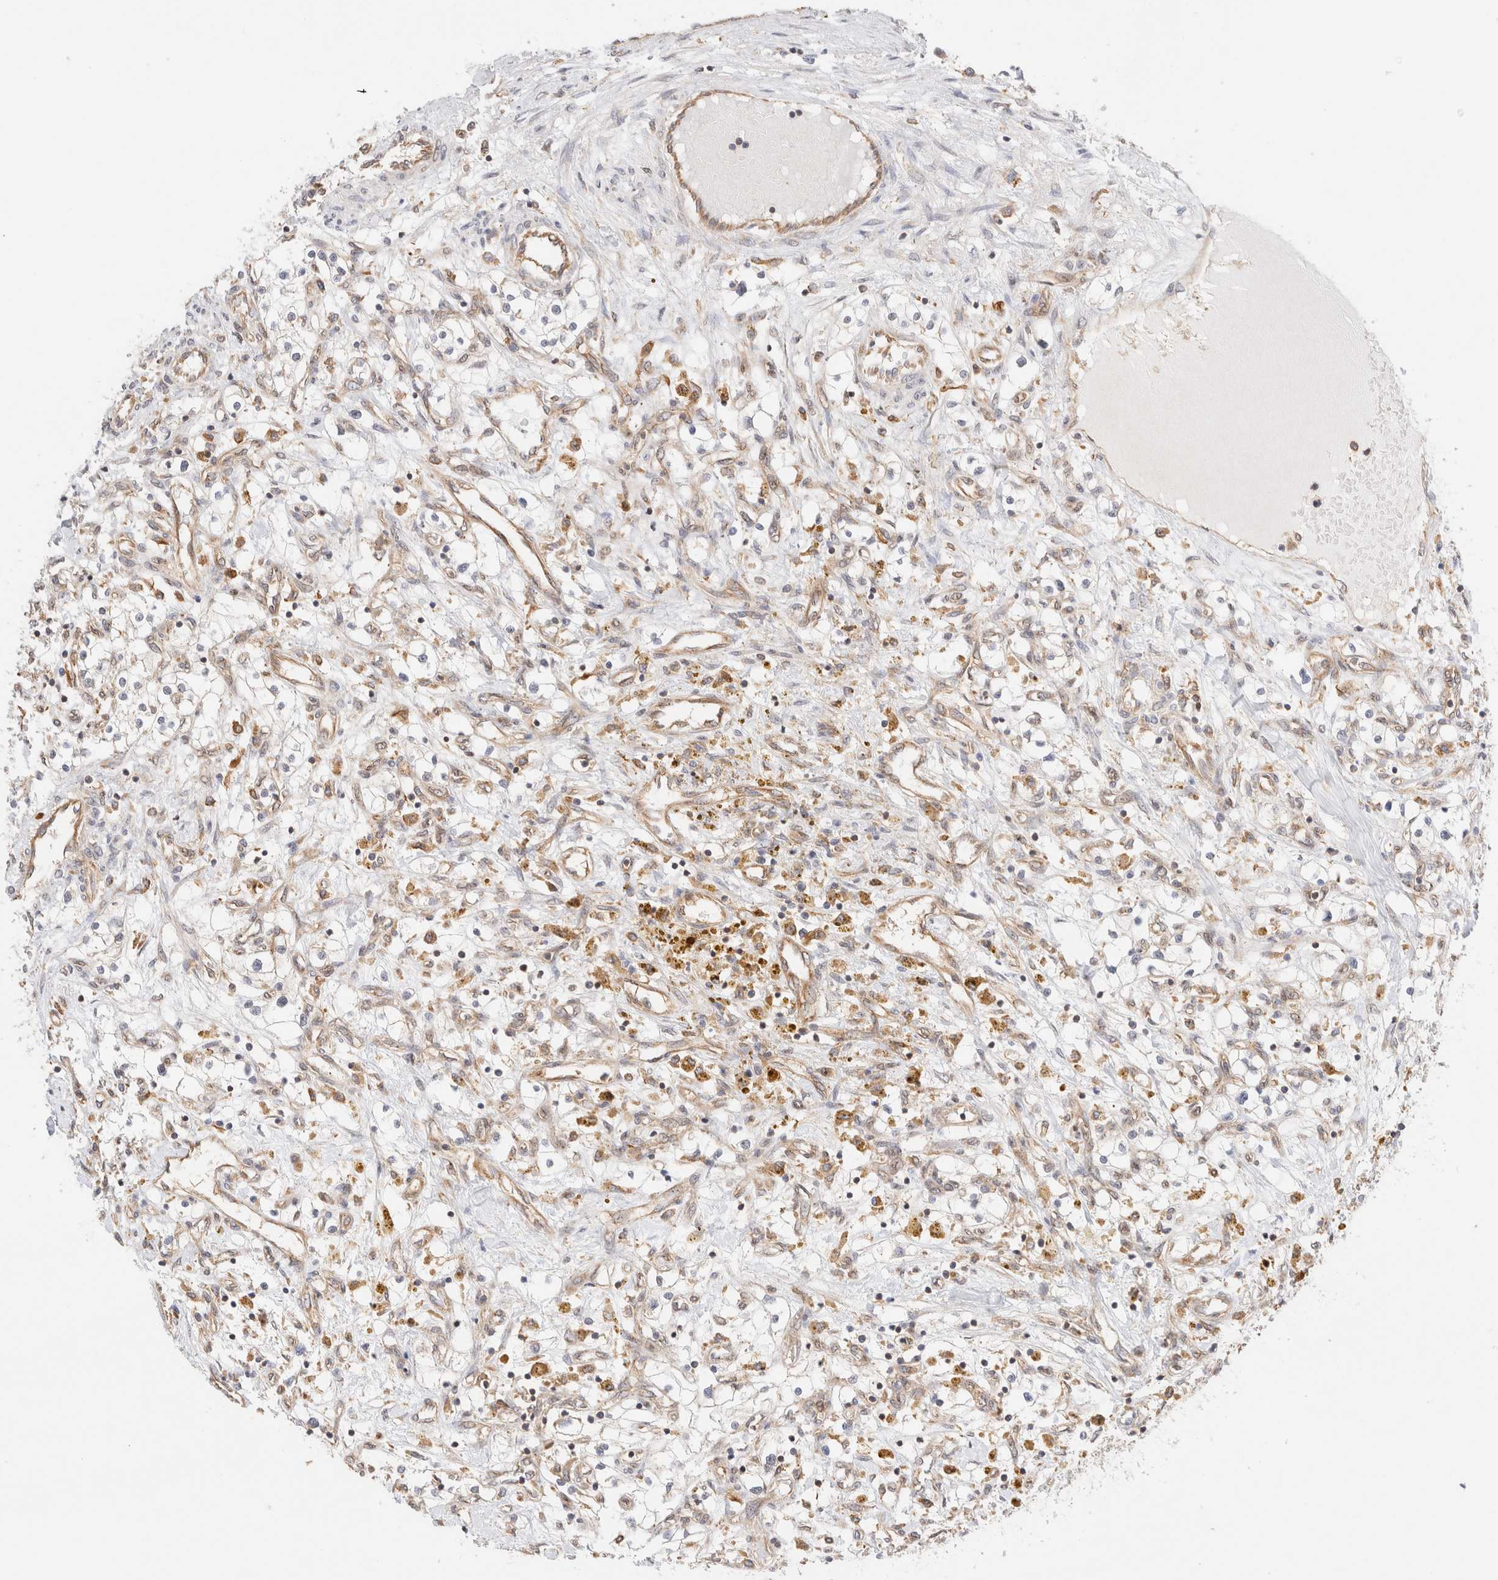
{"staining": {"intensity": "weak", "quantity": "<25%", "location": "cytoplasmic/membranous"}, "tissue": "renal cancer", "cell_type": "Tumor cells", "image_type": "cancer", "snomed": [{"axis": "morphology", "description": "Adenocarcinoma, NOS"}, {"axis": "topography", "description": "Kidney"}], "caption": "Histopathology image shows no protein staining in tumor cells of adenocarcinoma (renal) tissue.", "gene": "RABEP1", "patient": {"sex": "male", "age": 68}}